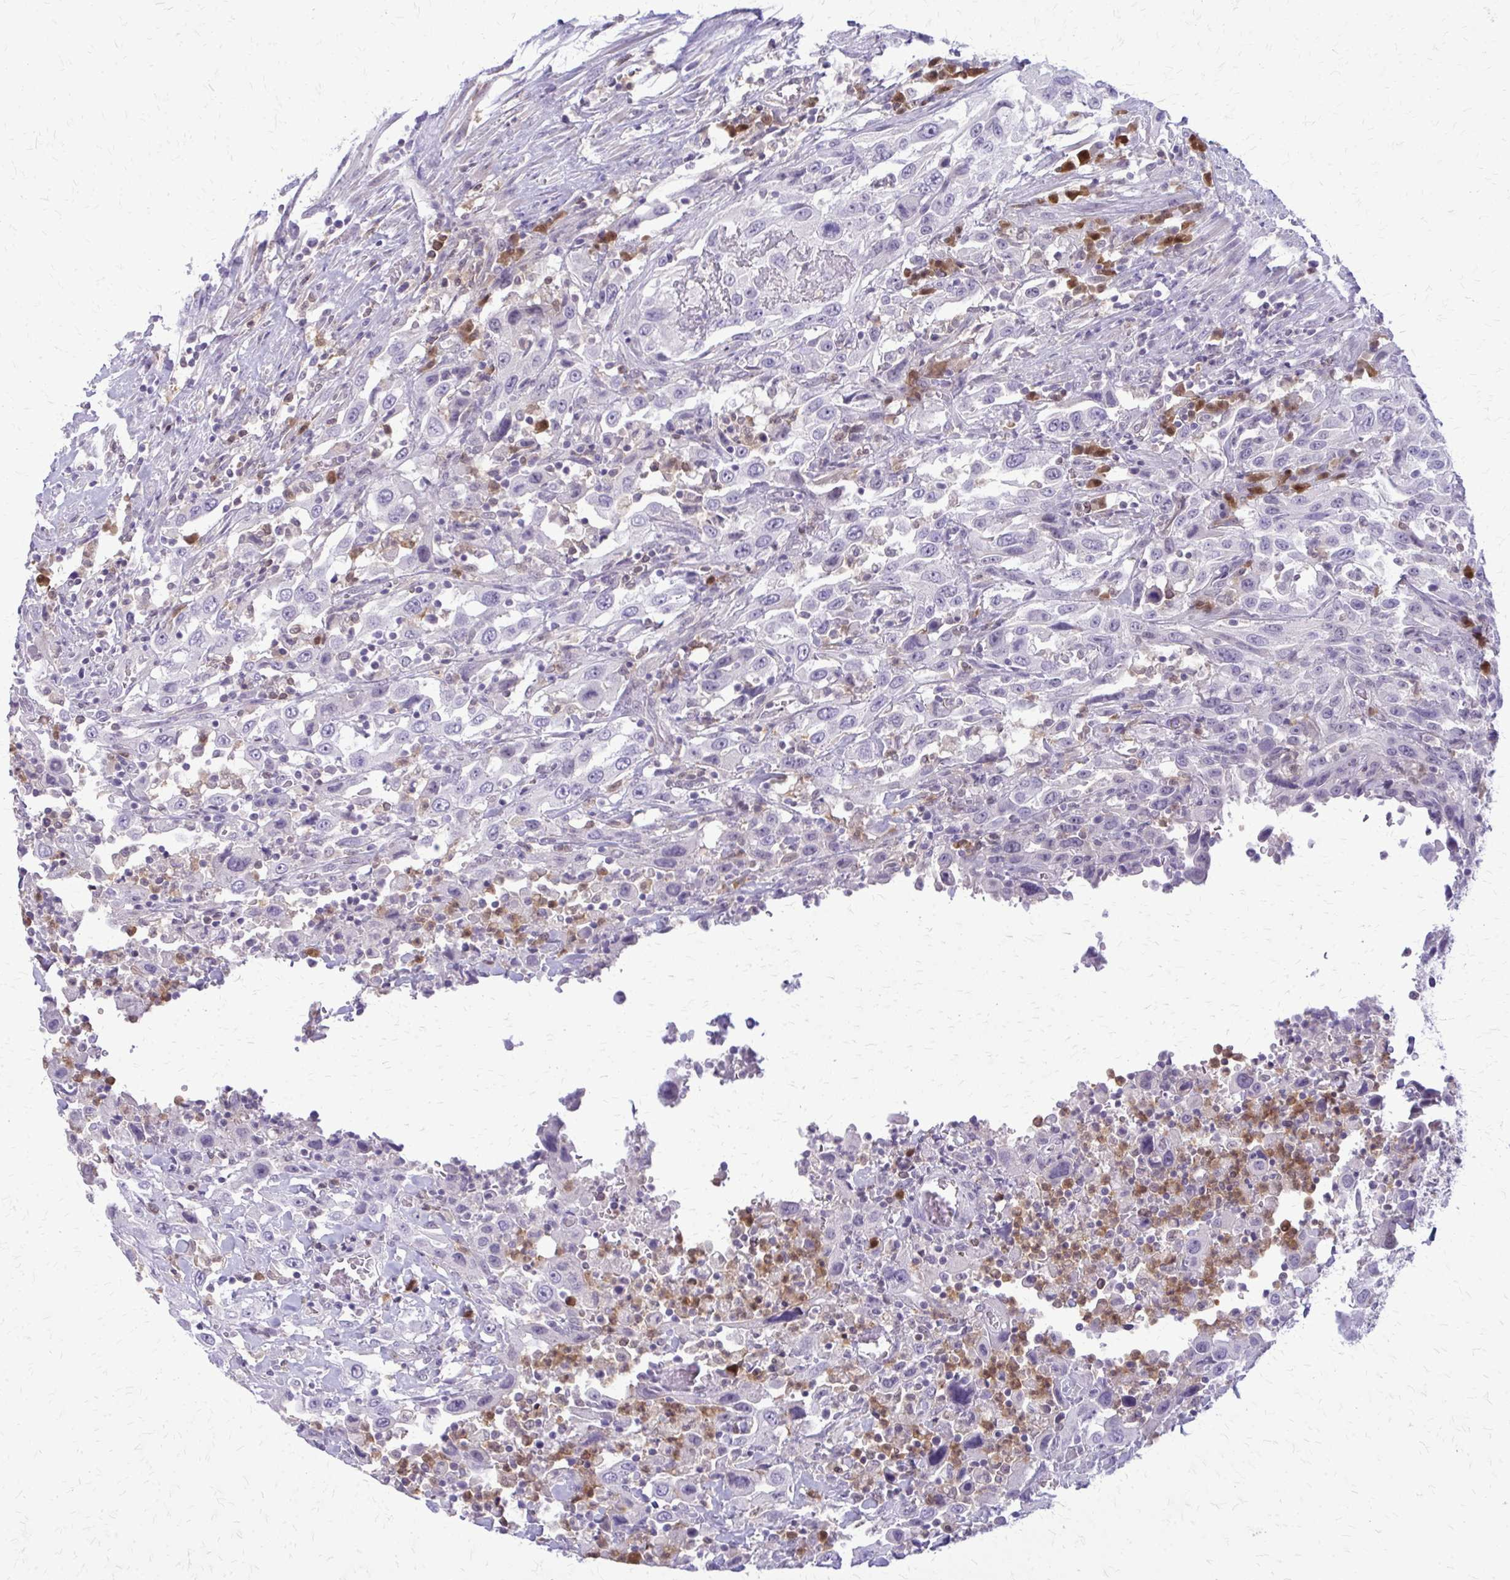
{"staining": {"intensity": "negative", "quantity": "none", "location": "none"}, "tissue": "urothelial cancer", "cell_type": "Tumor cells", "image_type": "cancer", "snomed": [{"axis": "morphology", "description": "Urothelial carcinoma, High grade"}, {"axis": "topography", "description": "Urinary bladder"}], "caption": "DAB (3,3'-diaminobenzidine) immunohistochemical staining of urothelial cancer exhibits no significant positivity in tumor cells.", "gene": "GLRX", "patient": {"sex": "male", "age": 61}}